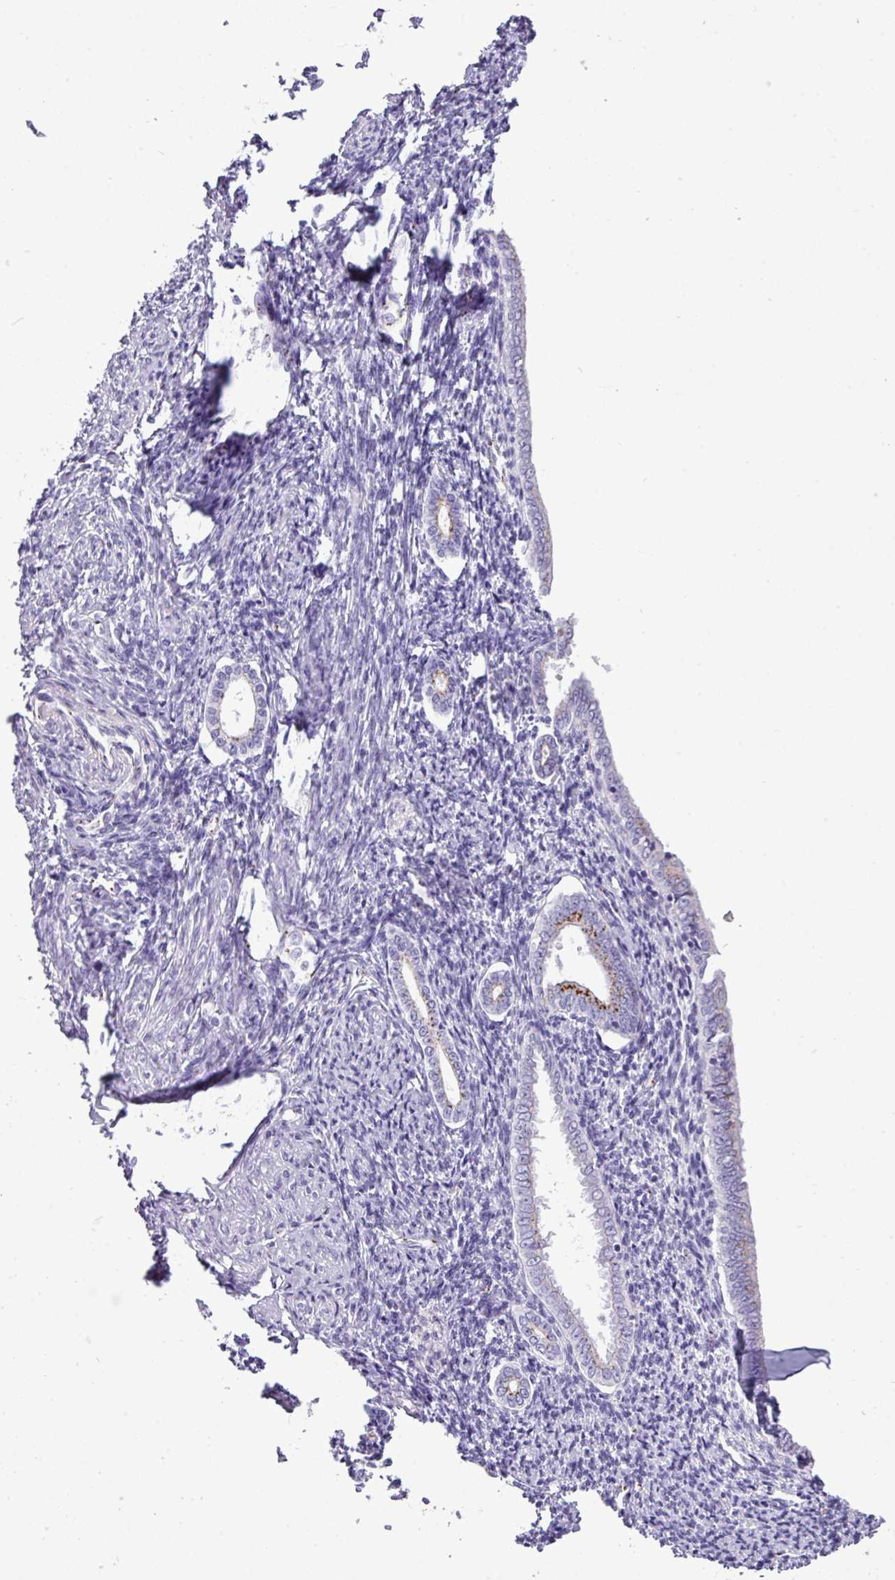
{"staining": {"intensity": "negative", "quantity": "none", "location": "none"}, "tissue": "endometrium", "cell_type": "Cells in endometrial stroma", "image_type": "normal", "snomed": [{"axis": "morphology", "description": "Normal tissue, NOS"}, {"axis": "topography", "description": "Endometrium"}], "caption": "This is a photomicrograph of immunohistochemistry (IHC) staining of normal endometrium, which shows no staining in cells in endometrial stroma.", "gene": "FAM43A", "patient": {"sex": "female", "age": 63}}